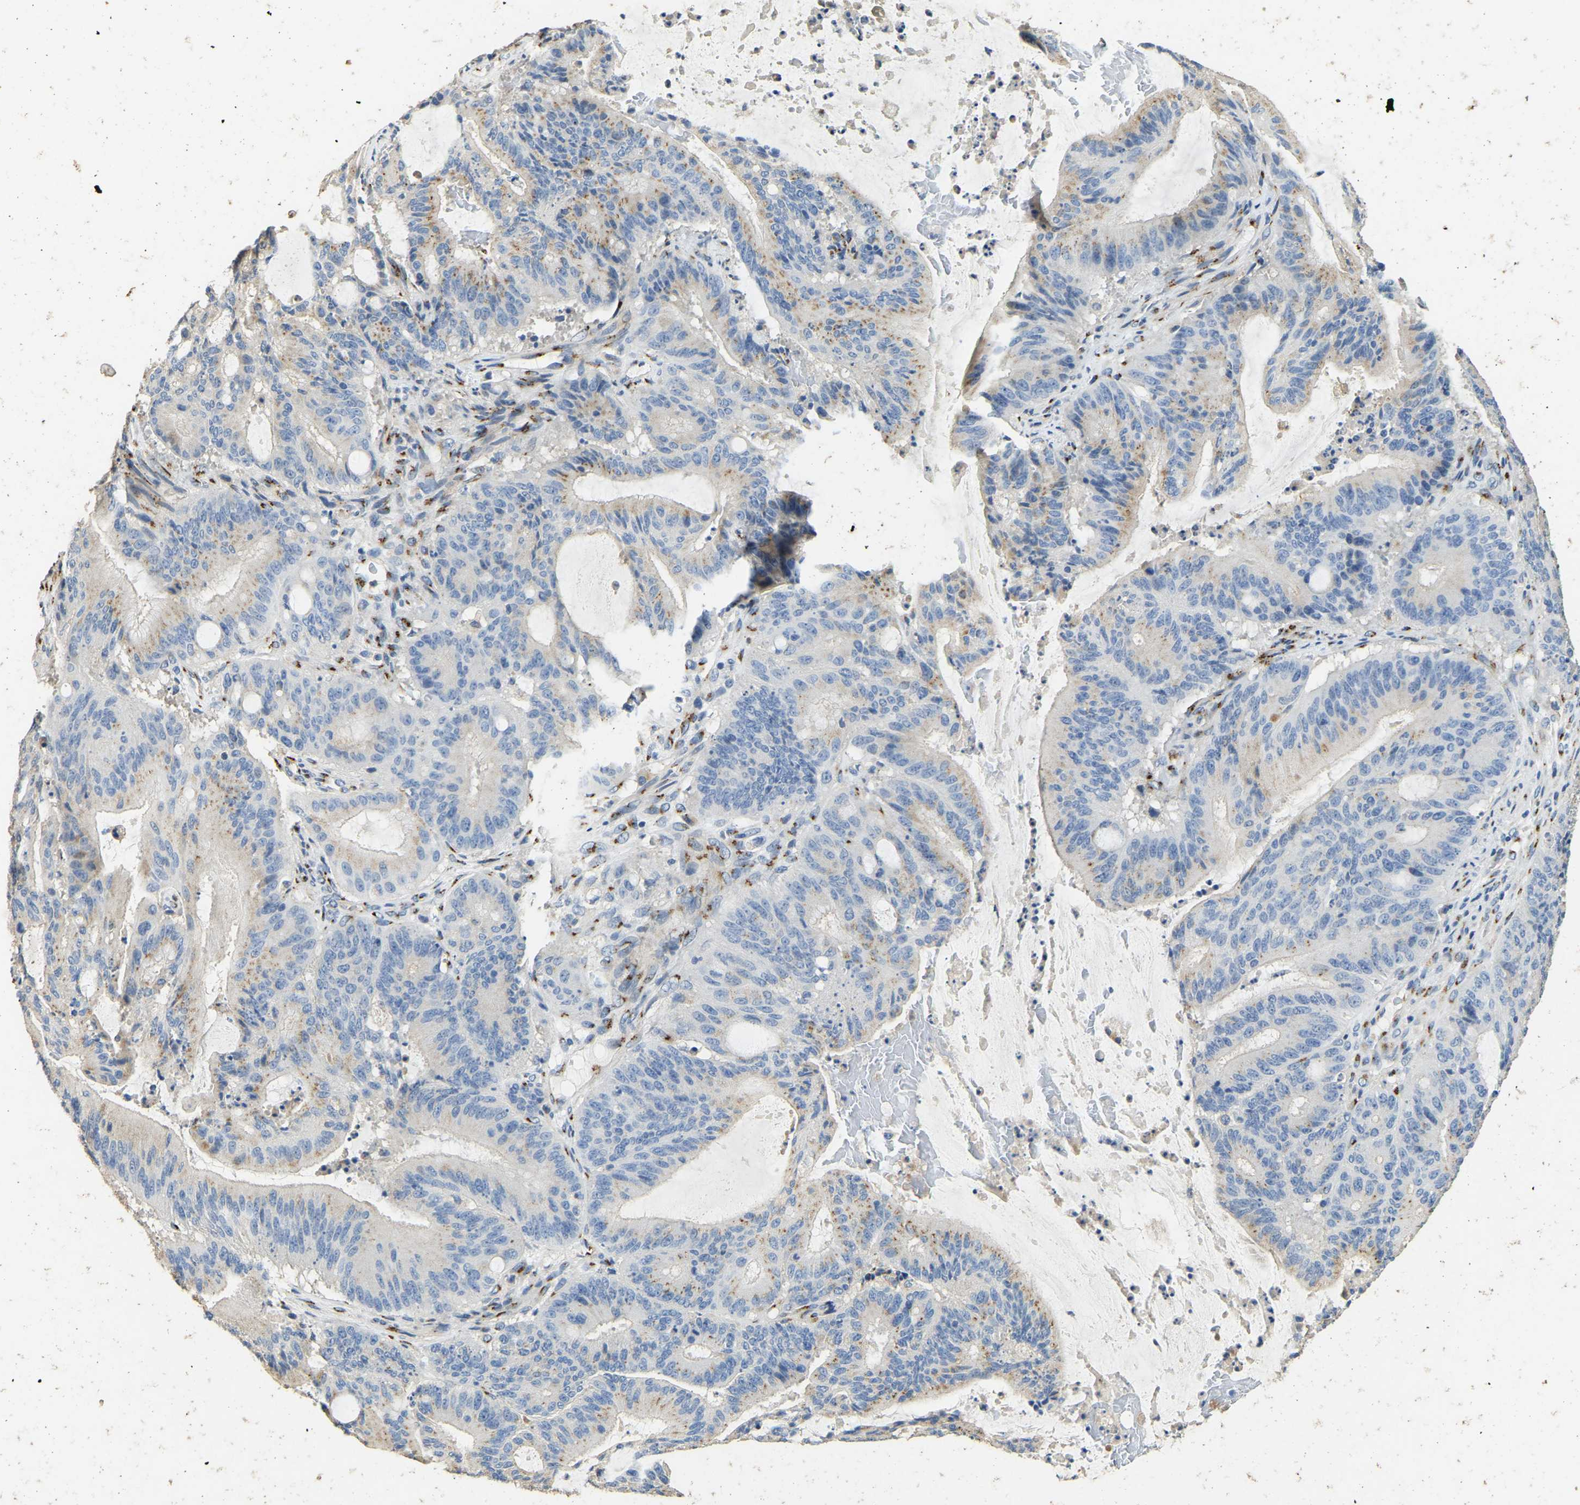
{"staining": {"intensity": "weak", "quantity": "25%-75%", "location": "cytoplasmic/membranous"}, "tissue": "liver cancer", "cell_type": "Tumor cells", "image_type": "cancer", "snomed": [{"axis": "morphology", "description": "Normal tissue, NOS"}, {"axis": "morphology", "description": "Cholangiocarcinoma"}, {"axis": "topography", "description": "Liver"}, {"axis": "topography", "description": "Peripheral nerve tissue"}], "caption": "High-power microscopy captured an immunohistochemistry (IHC) image of liver cancer (cholangiocarcinoma), revealing weak cytoplasmic/membranous expression in approximately 25%-75% of tumor cells.", "gene": "FAM174A", "patient": {"sex": "female", "age": 73}}